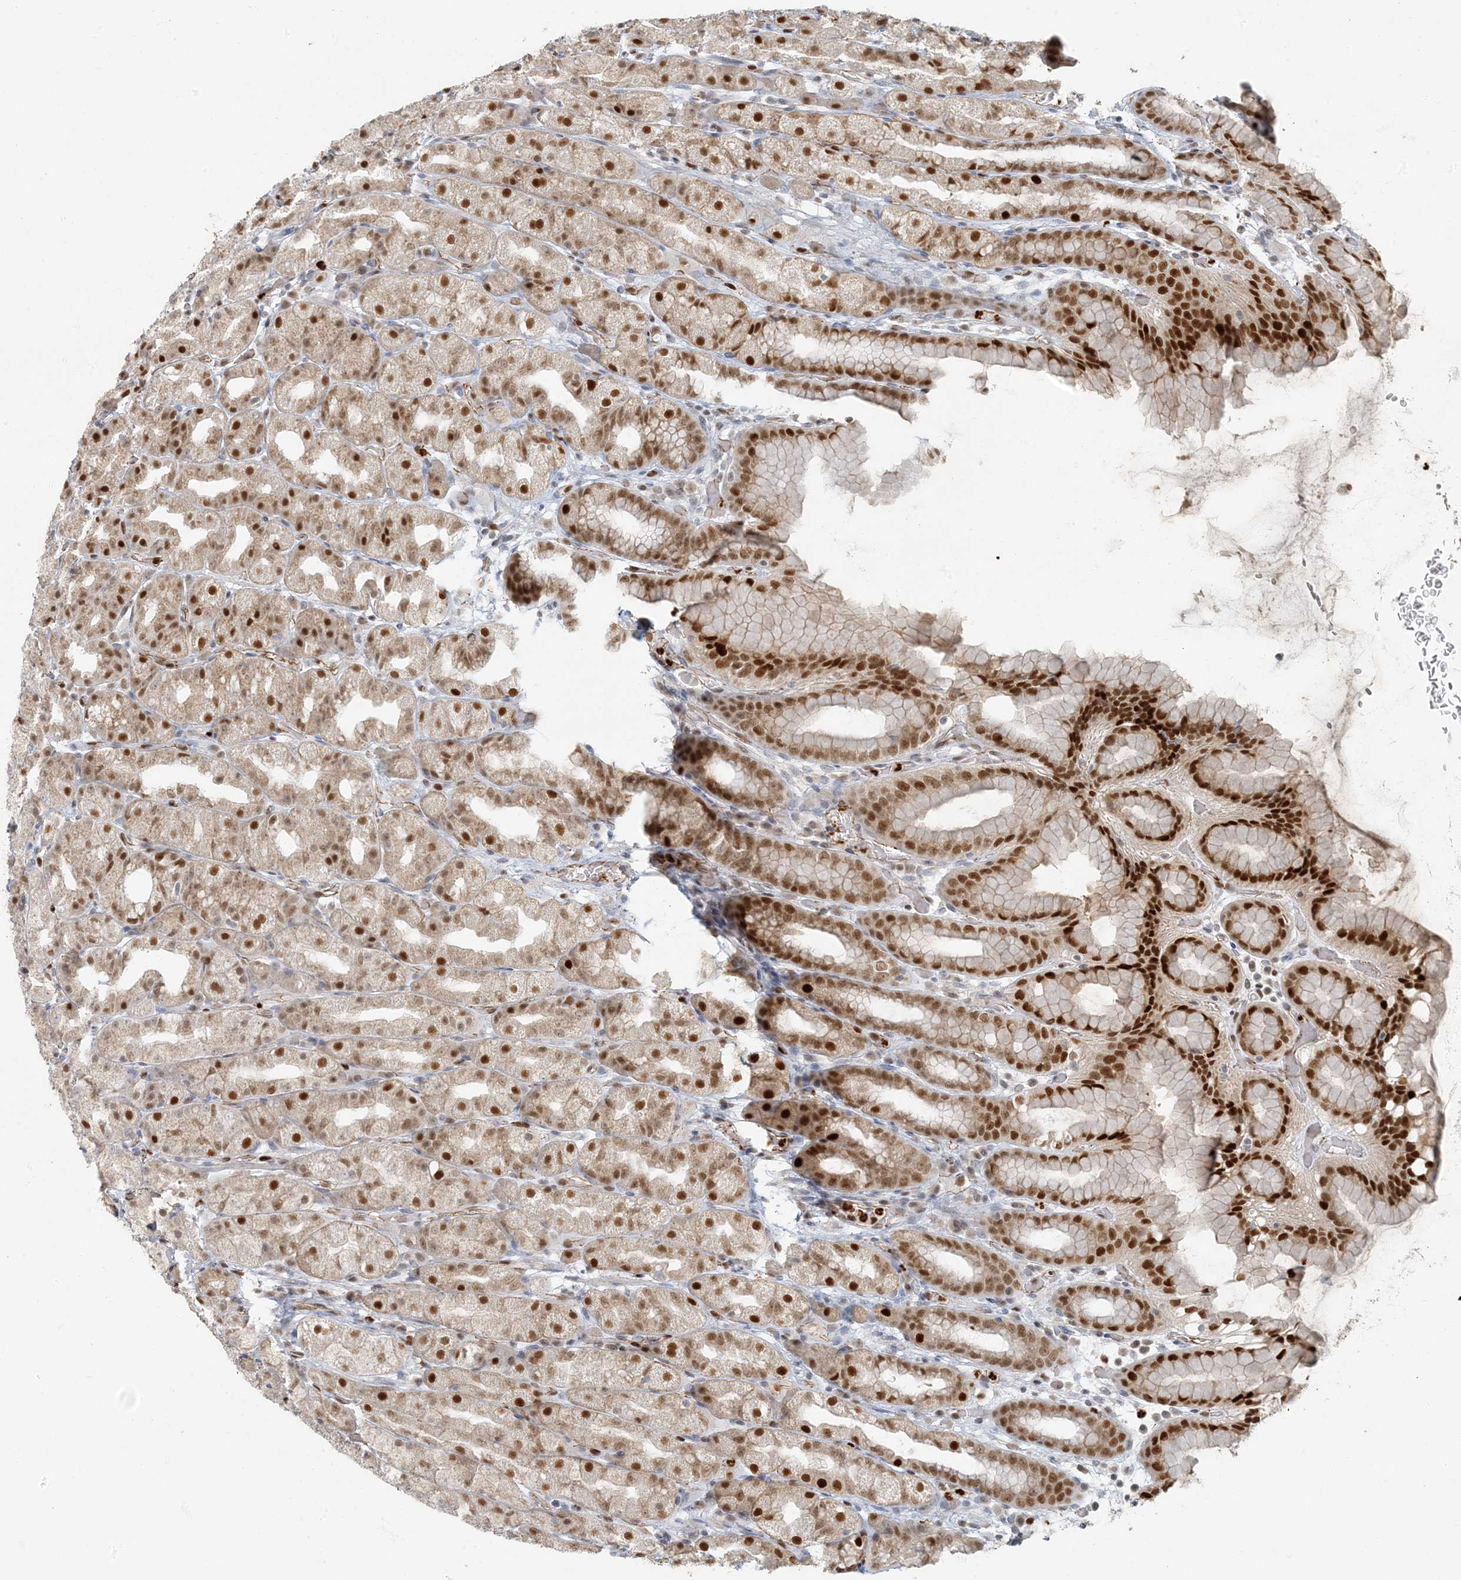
{"staining": {"intensity": "strong", "quantity": "25%-75%", "location": "nuclear"}, "tissue": "stomach", "cell_type": "Glandular cells", "image_type": "normal", "snomed": [{"axis": "morphology", "description": "Normal tissue, NOS"}, {"axis": "topography", "description": "Stomach, upper"}], "caption": "Immunohistochemical staining of normal human stomach reveals 25%-75% levels of strong nuclear protein staining in approximately 25%-75% of glandular cells.", "gene": "AK9", "patient": {"sex": "male", "age": 68}}